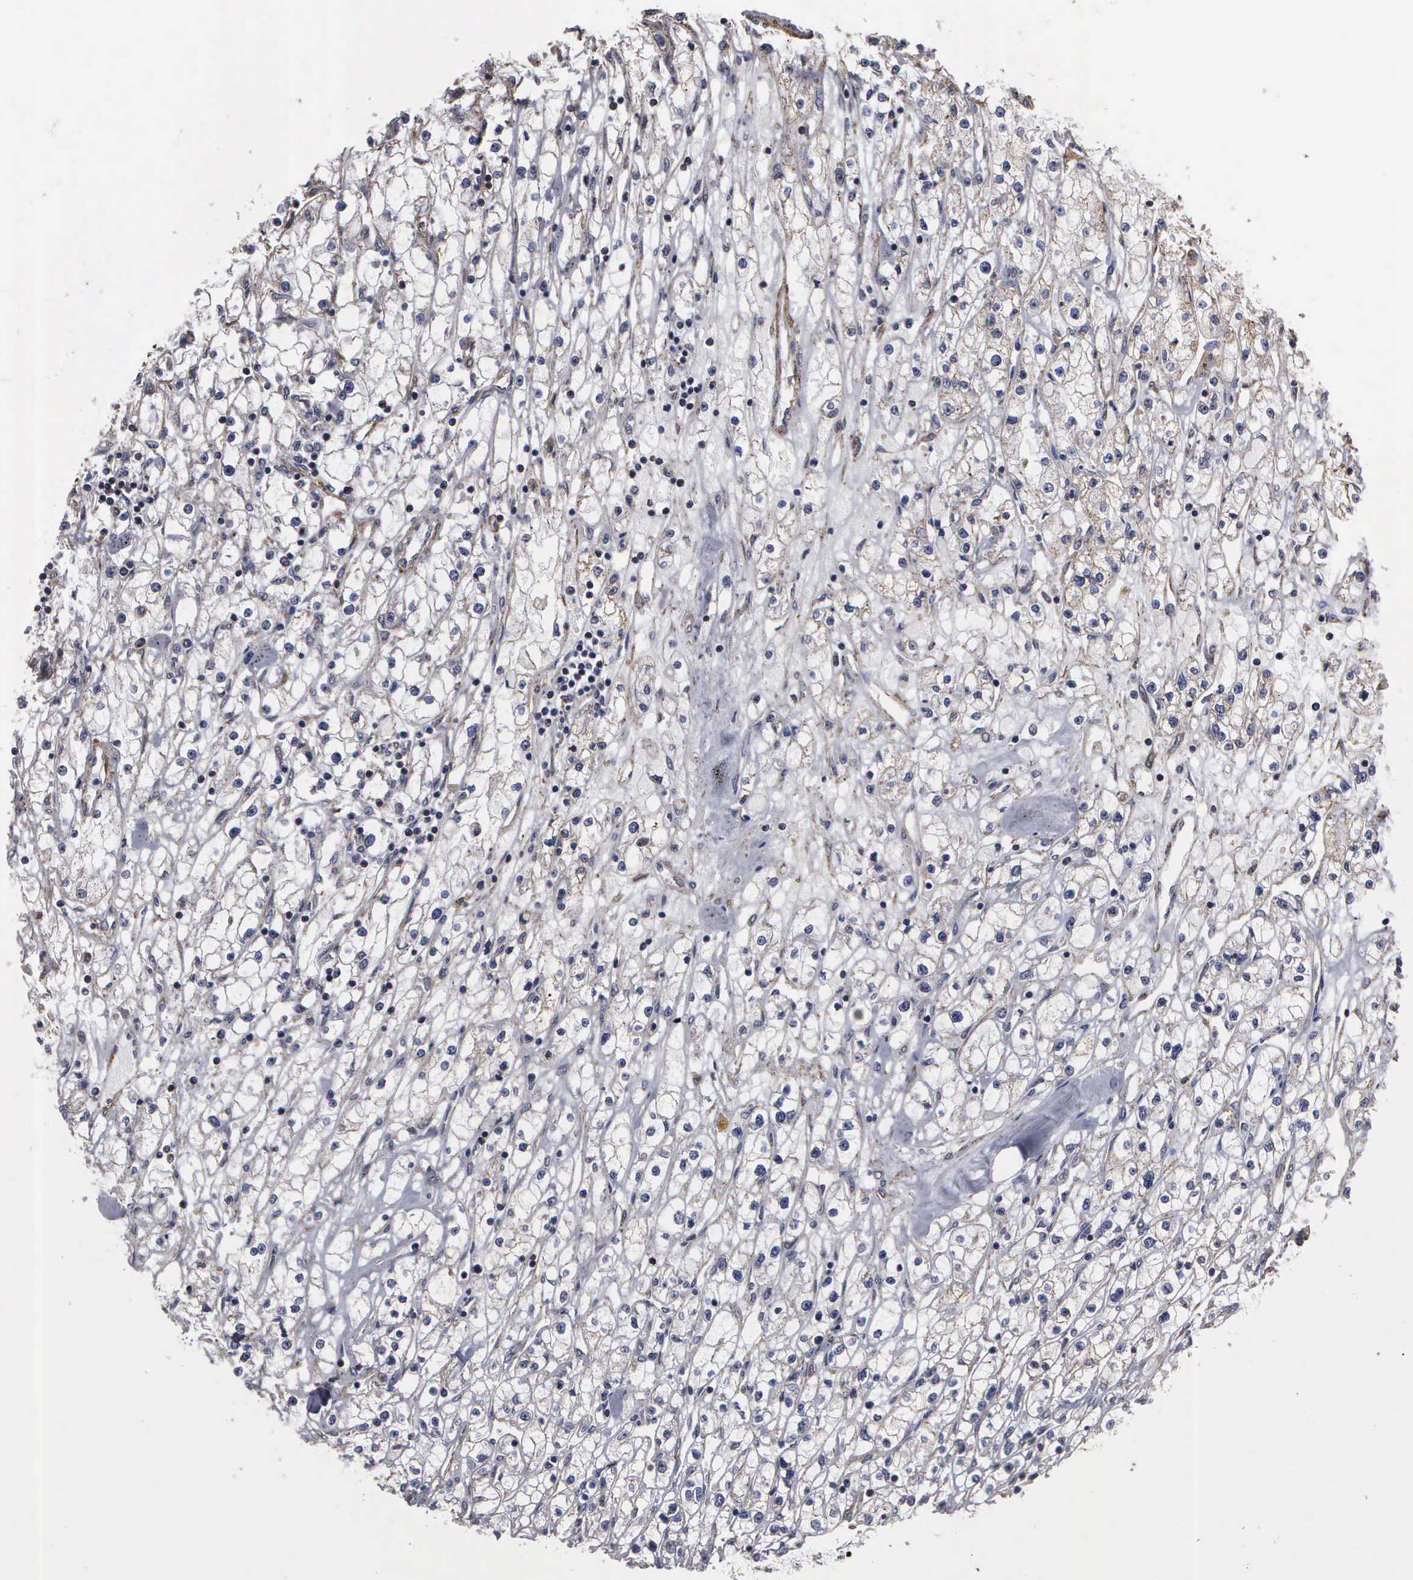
{"staining": {"intensity": "negative", "quantity": "none", "location": "none"}, "tissue": "renal cancer", "cell_type": "Tumor cells", "image_type": "cancer", "snomed": [{"axis": "morphology", "description": "Adenocarcinoma, NOS"}, {"axis": "topography", "description": "Kidney"}], "caption": "There is no significant expression in tumor cells of renal cancer.", "gene": "NGDN", "patient": {"sex": "male", "age": 56}}